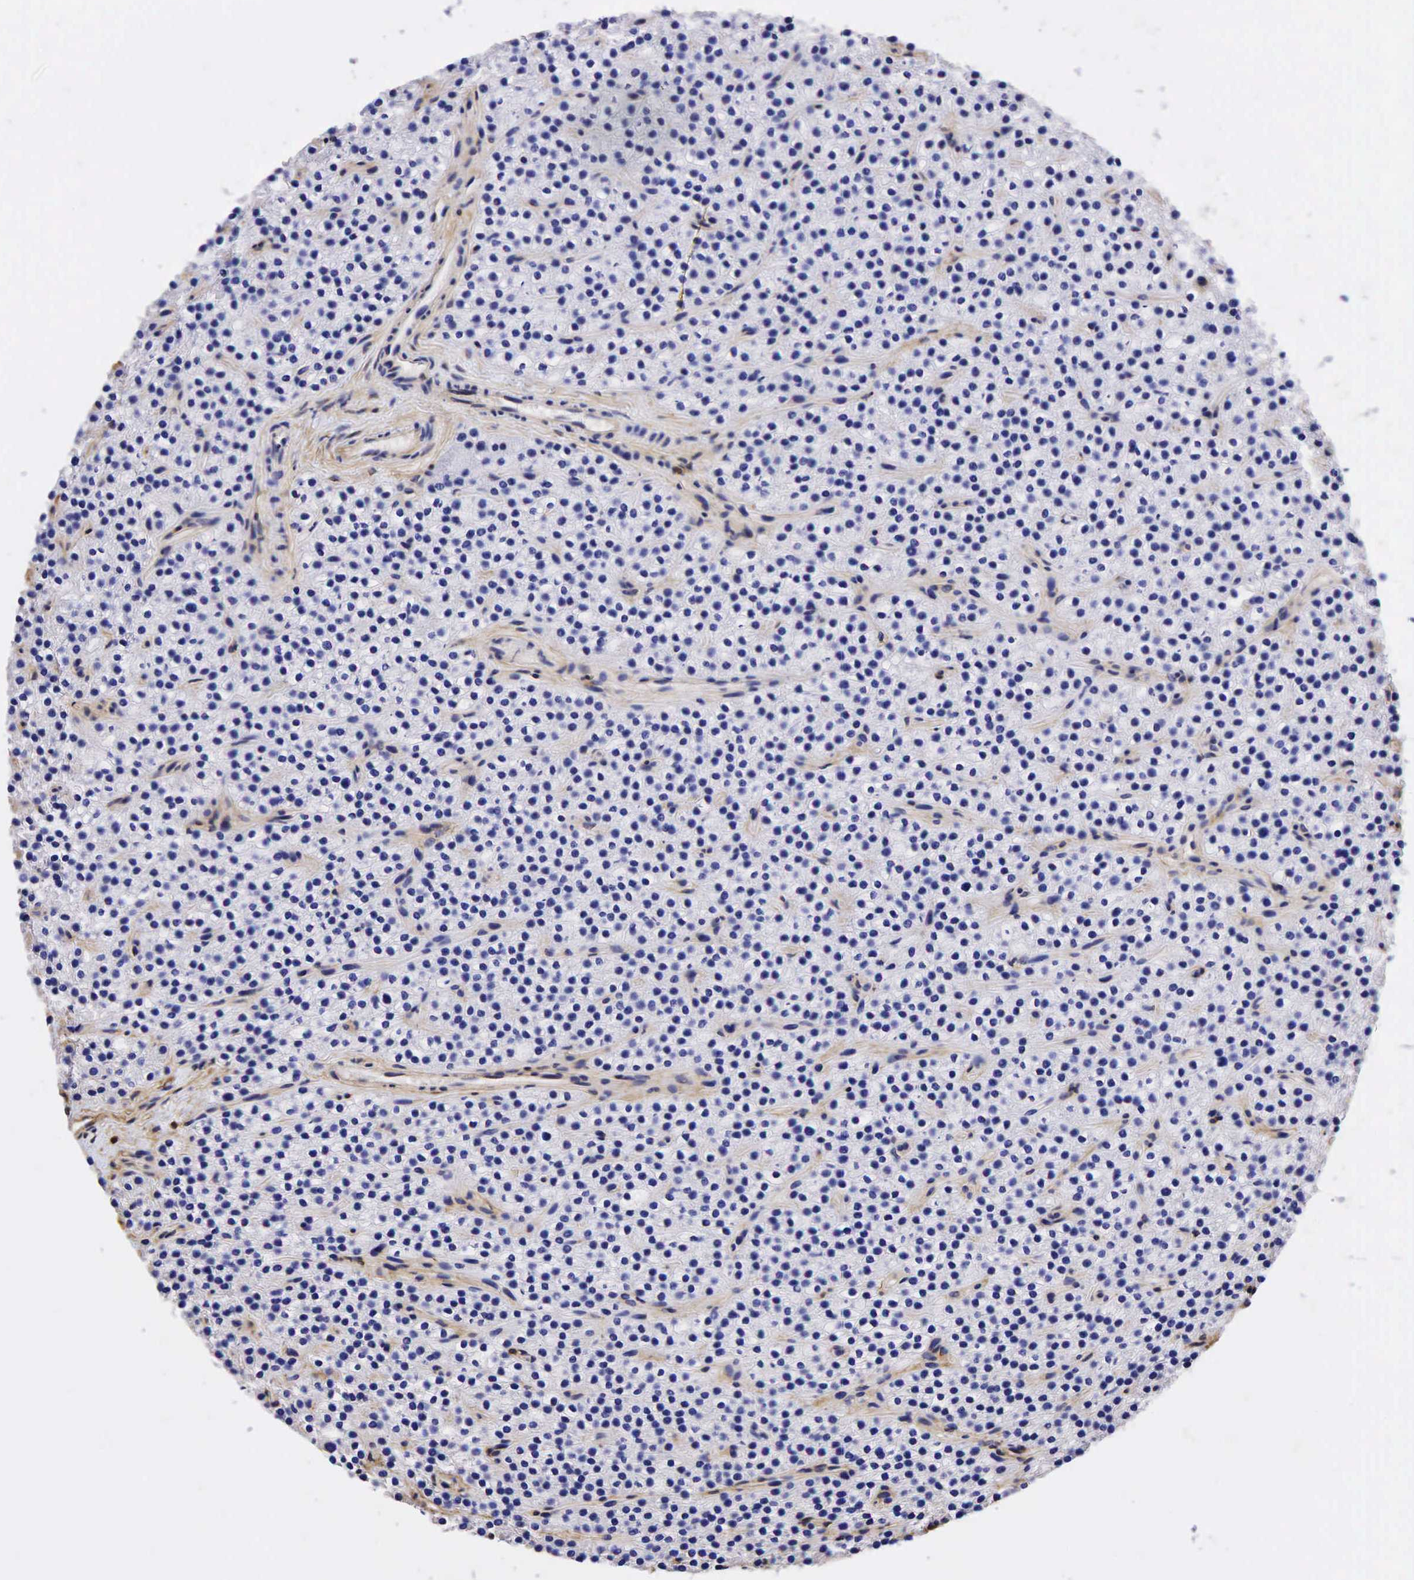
{"staining": {"intensity": "negative", "quantity": "none", "location": "none"}, "tissue": "parathyroid gland", "cell_type": "Glandular cells", "image_type": "normal", "snomed": [{"axis": "morphology", "description": "Normal tissue, NOS"}, {"axis": "topography", "description": "Parathyroid gland"}], "caption": "This is an immunohistochemistry (IHC) photomicrograph of normal human parathyroid gland. There is no positivity in glandular cells.", "gene": "CD99", "patient": {"sex": "female", "age": 54}}